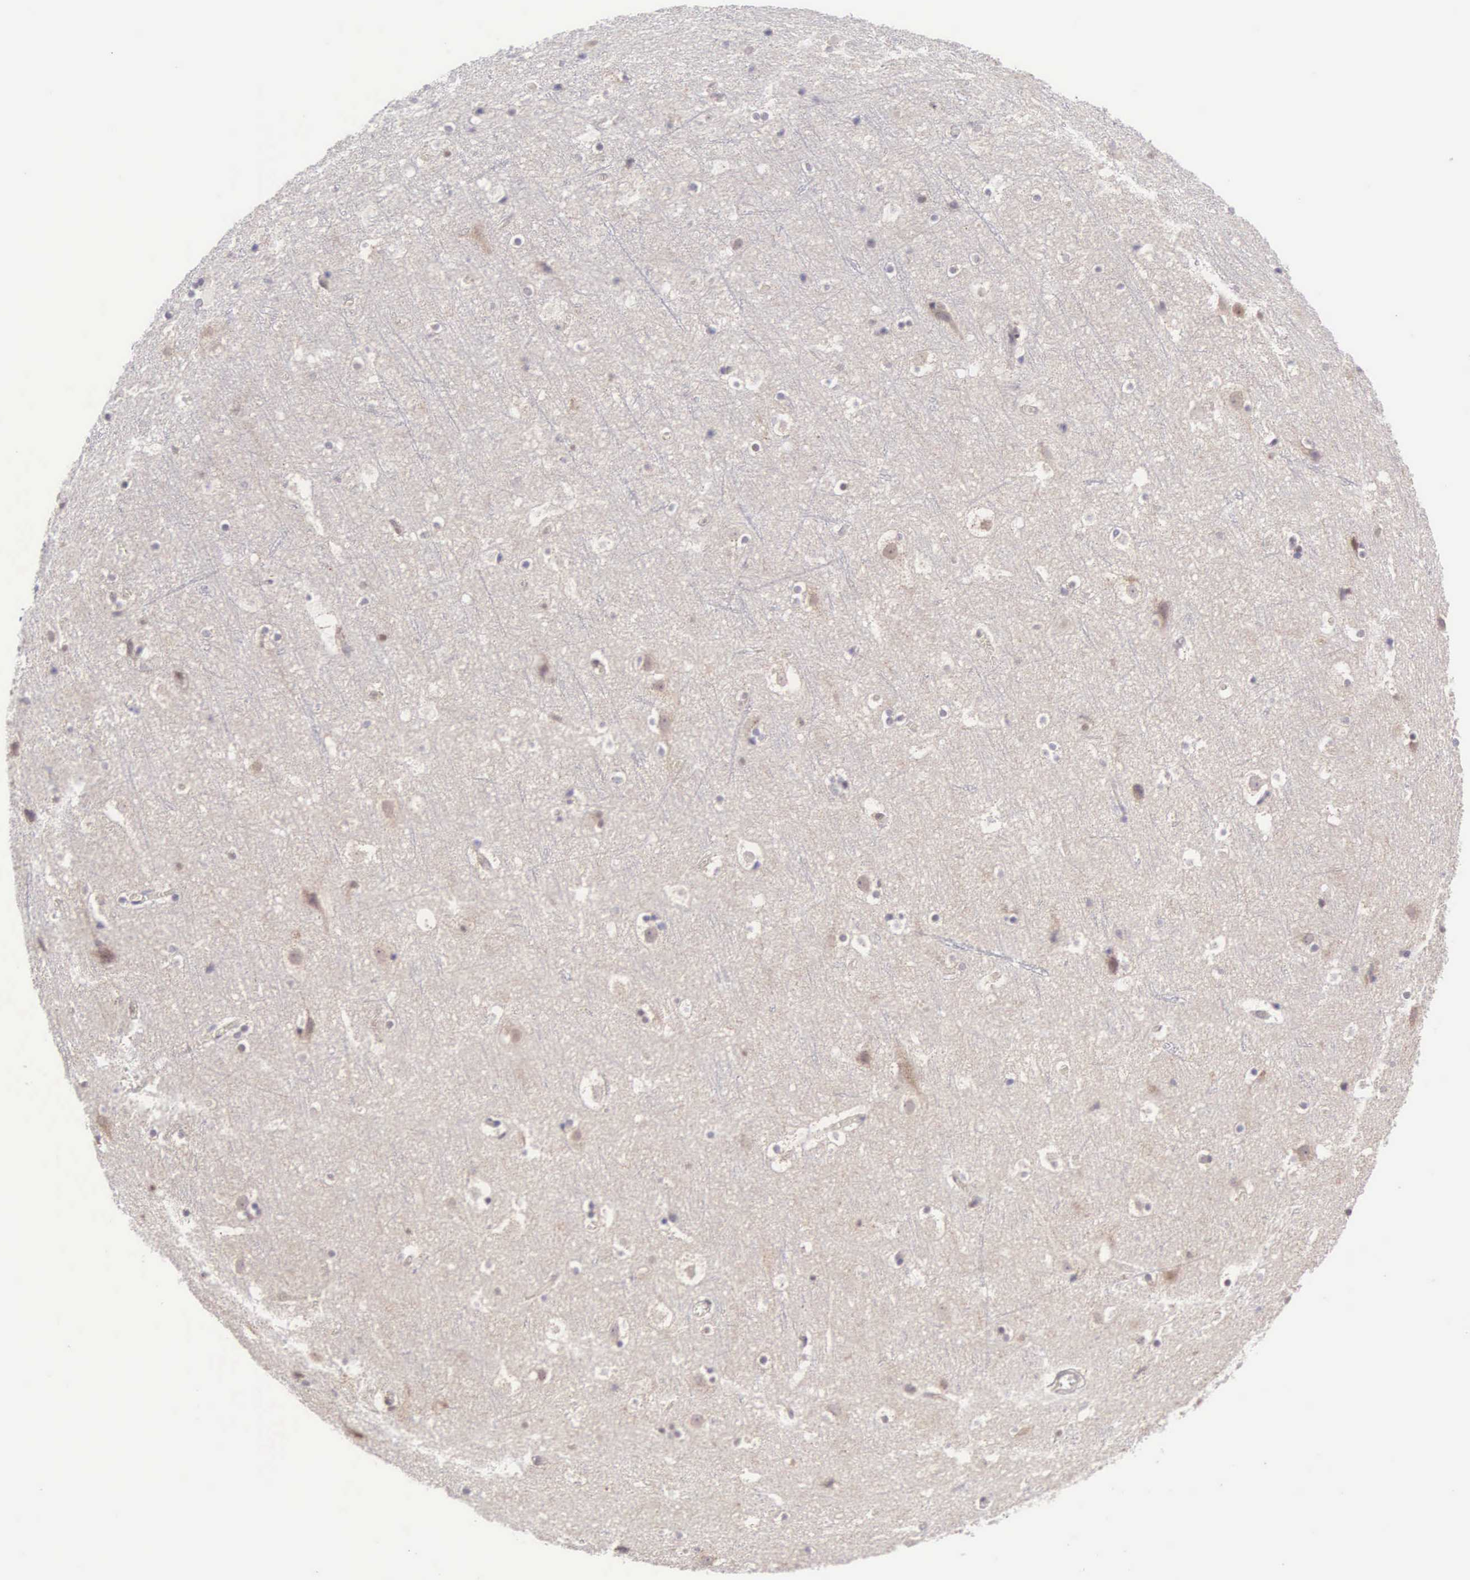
{"staining": {"intensity": "negative", "quantity": "none", "location": "none"}, "tissue": "cerebral cortex", "cell_type": "Endothelial cells", "image_type": "normal", "snomed": [{"axis": "morphology", "description": "Normal tissue, NOS"}, {"axis": "topography", "description": "Cerebral cortex"}], "caption": "Benign cerebral cortex was stained to show a protein in brown. There is no significant positivity in endothelial cells. (DAB (3,3'-diaminobenzidine) immunohistochemistry, high magnification).", "gene": "CCDC117", "patient": {"sex": "male", "age": 45}}